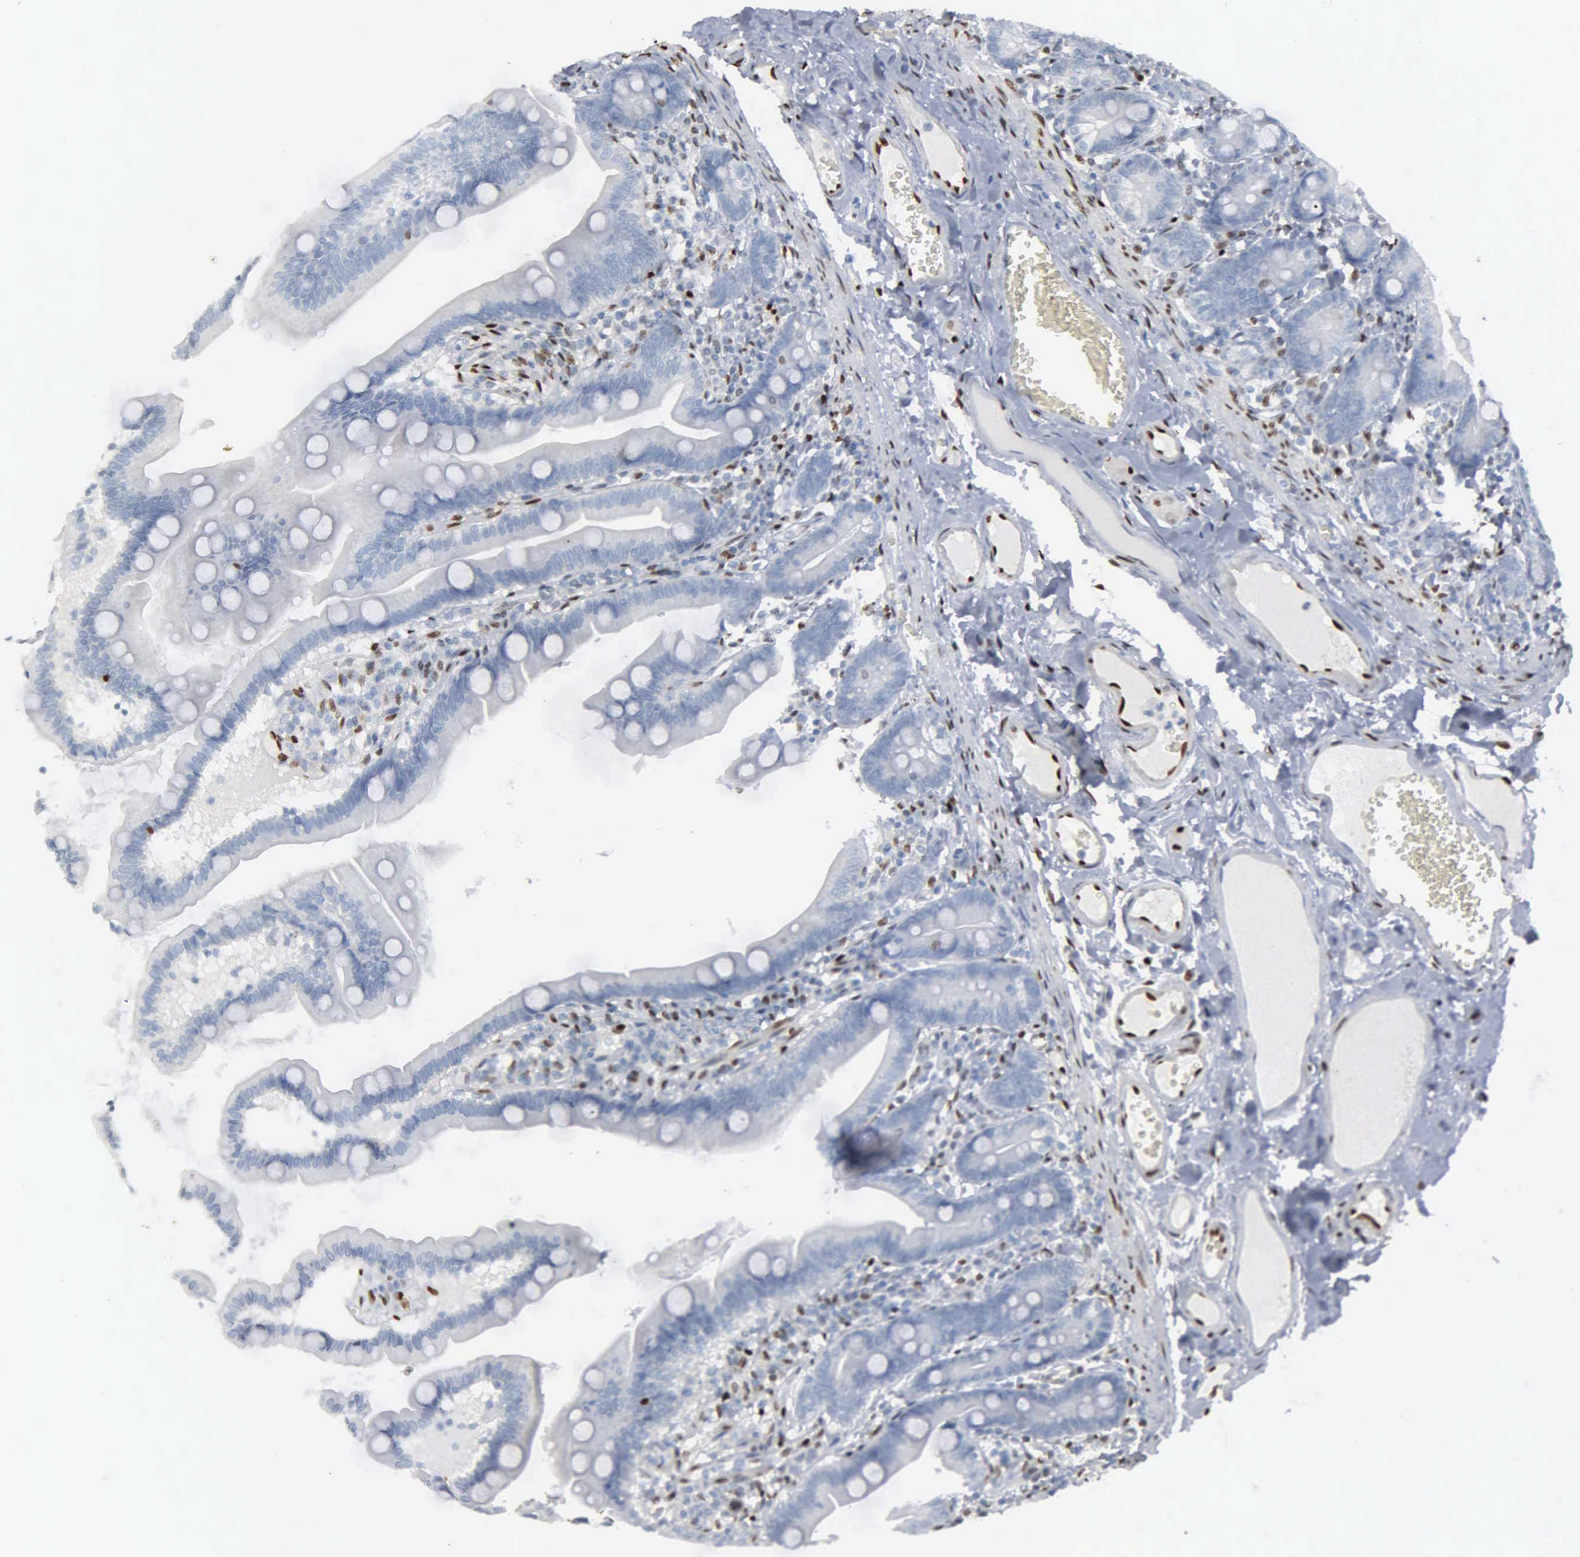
{"staining": {"intensity": "negative", "quantity": "none", "location": "none"}, "tissue": "duodenum", "cell_type": "Glandular cells", "image_type": "normal", "snomed": [{"axis": "morphology", "description": "Normal tissue, NOS"}, {"axis": "topography", "description": "Duodenum"}], "caption": "Photomicrograph shows no protein expression in glandular cells of unremarkable duodenum. Brightfield microscopy of immunohistochemistry stained with DAB (3,3'-diaminobenzidine) (brown) and hematoxylin (blue), captured at high magnification.", "gene": "FGF2", "patient": {"sex": "female", "age": 75}}